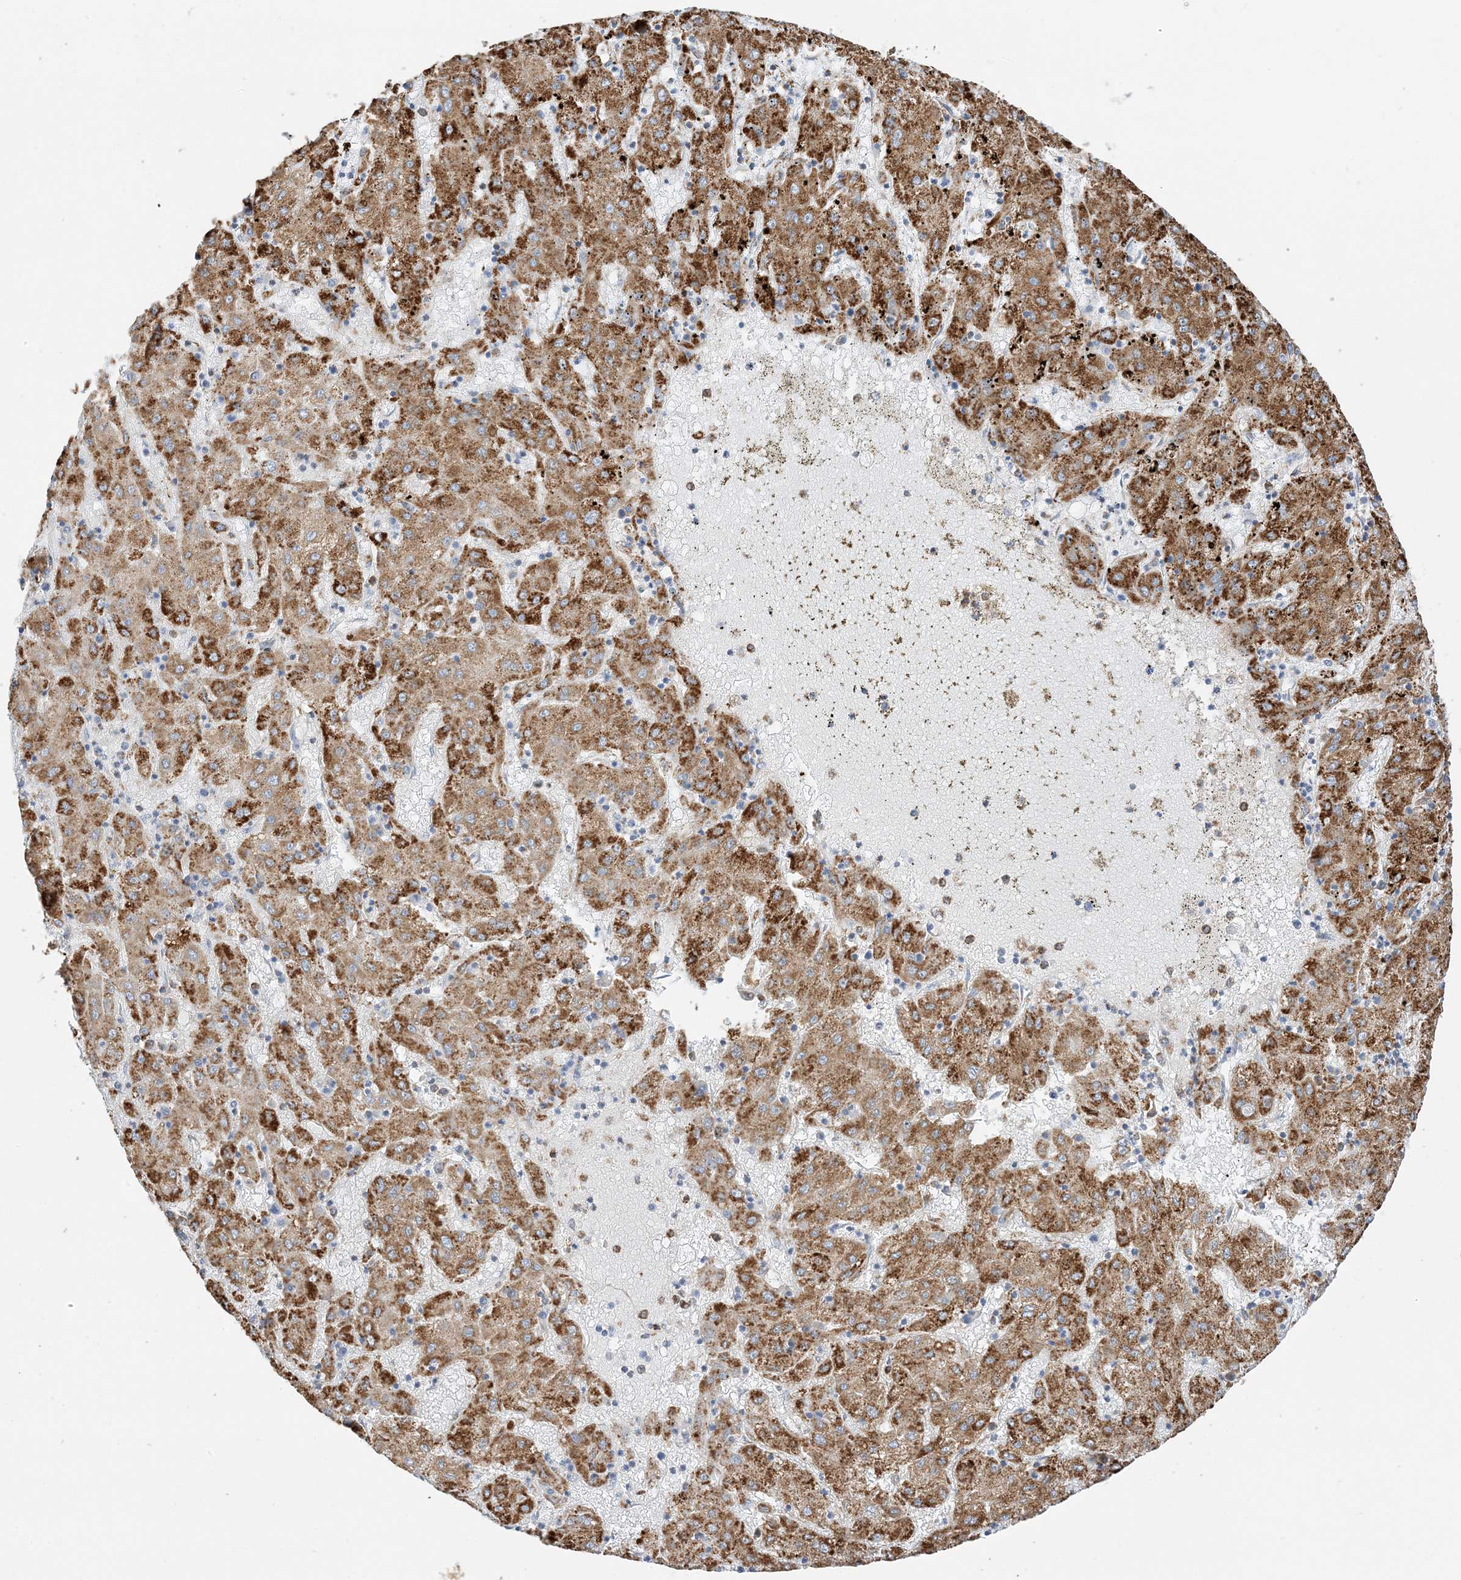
{"staining": {"intensity": "strong", "quantity": ">75%", "location": "cytoplasmic/membranous"}, "tissue": "liver cancer", "cell_type": "Tumor cells", "image_type": "cancer", "snomed": [{"axis": "morphology", "description": "Carcinoma, Hepatocellular, NOS"}, {"axis": "topography", "description": "Liver"}], "caption": "A photomicrograph of liver cancer stained for a protein shows strong cytoplasmic/membranous brown staining in tumor cells. (brown staining indicates protein expression, while blue staining denotes nuclei).", "gene": "CAPN13", "patient": {"sex": "male", "age": 72}}